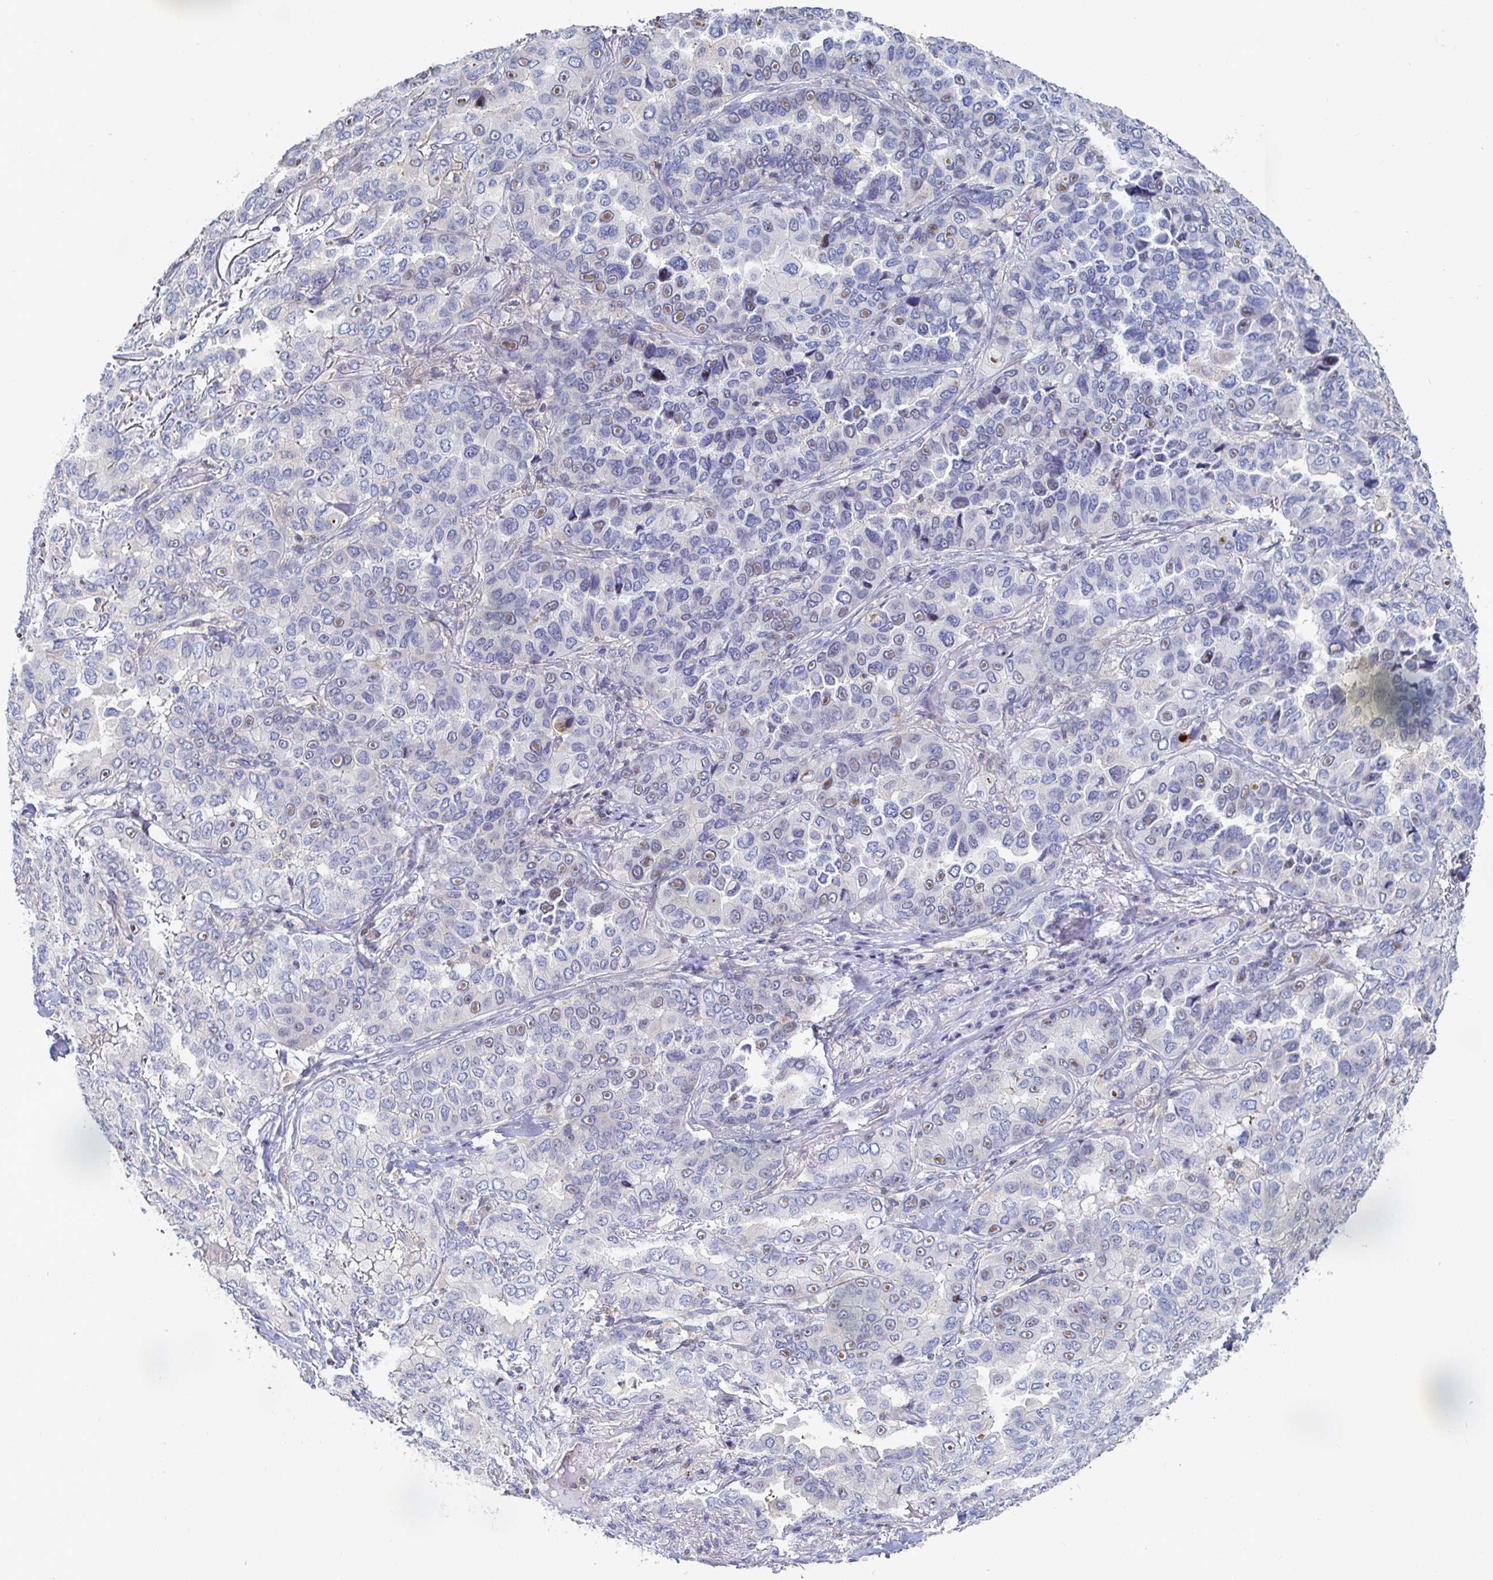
{"staining": {"intensity": "weak", "quantity": "<25%", "location": "nuclear"}, "tissue": "lung cancer", "cell_type": "Tumor cells", "image_type": "cancer", "snomed": [{"axis": "morphology", "description": "Aneuploidy"}, {"axis": "morphology", "description": "Adenocarcinoma, NOS"}, {"axis": "morphology", "description": "Adenocarcinoma, metastatic, NOS"}, {"axis": "topography", "description": "Lymph node"}, {"axis": "topography", "description": "Lung"}], "caption": "An immunohistochemistry photomicrograph of lung metastatic adenocarcinoma is shown. There is no staining in tumor cells of lung metastatic adenocarcinoma.", "gene": "PIK3CD", "patient": {"sex": "female", "age": 48}}